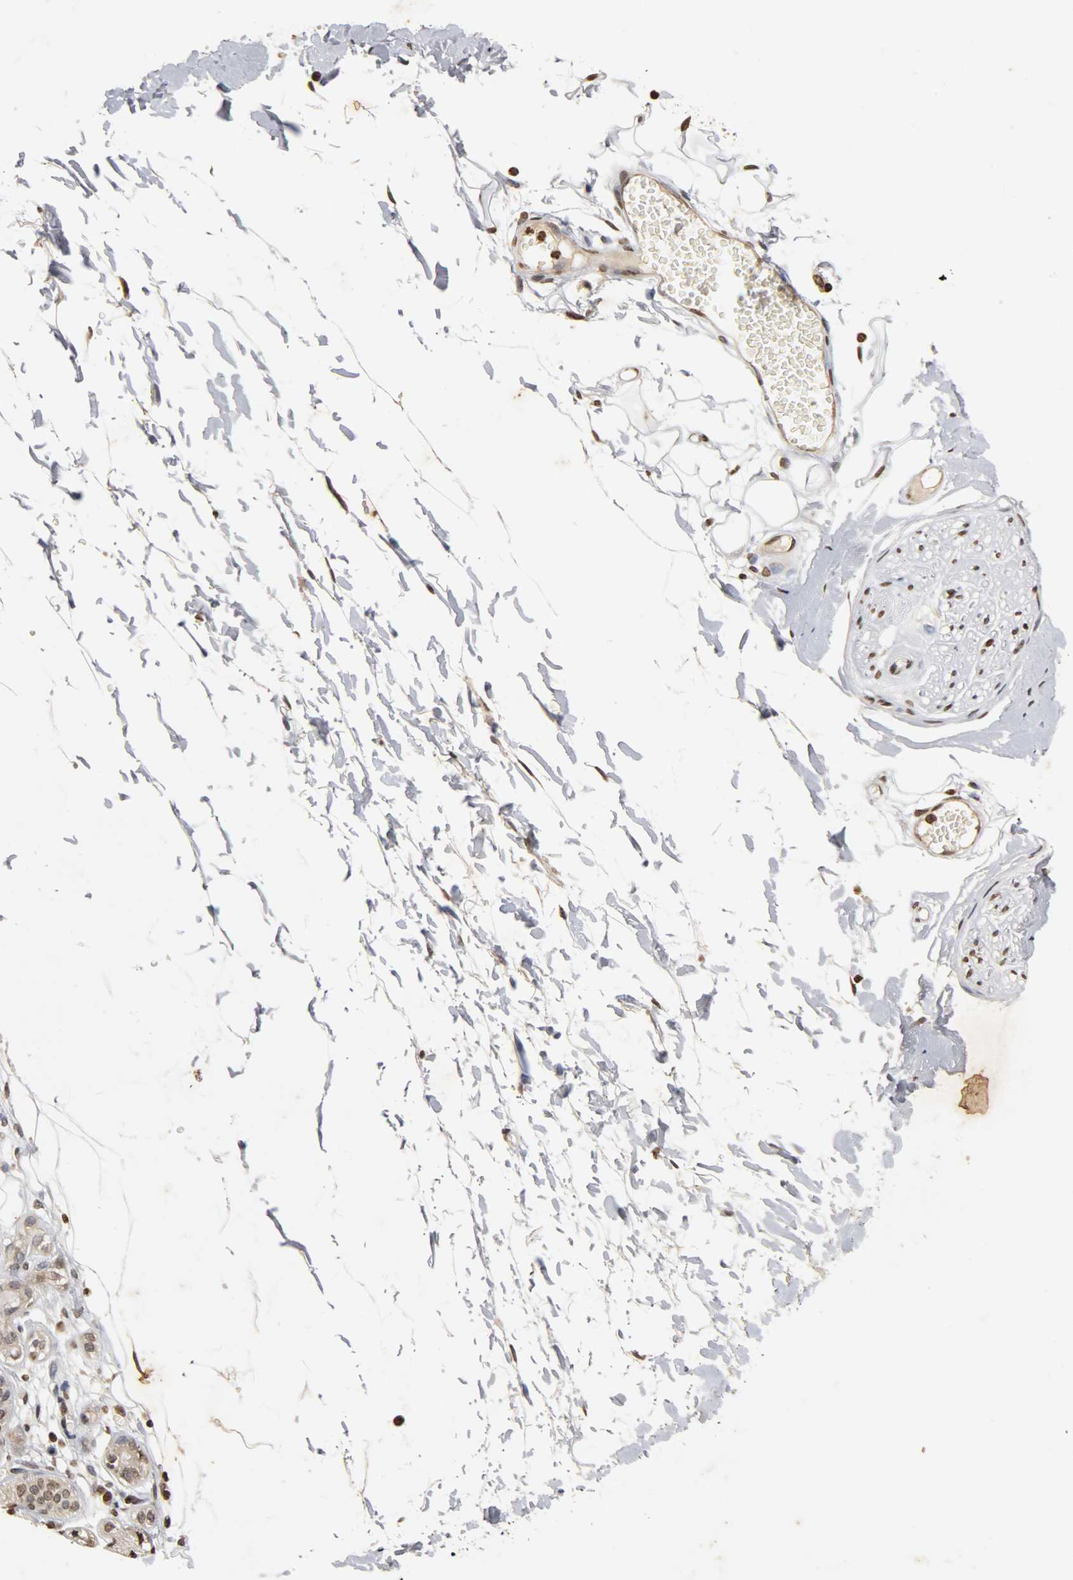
{"staining": {"intensity": "moderate", "quantity": "25%-75%", "location": "nuclear"}, "tissue": "adipose tissue", "cell_type": "Adipocytes", "image_type": "normal", "snomed": [{"axis": "morphology", "description": "Normal tissue, NOS"}, {"axis": "morphology", "description": "Inflammation, NOS"}, {"axis": "topography", "description": "Vascular tissue"}, {"axis": "topography", "description": "Salivary gland"}], "caption": "A photomicrograph of adipose tissue stained for a protein reveals moderate nuclear brown staining in adipocytes. (DAB (3,3'-diaminobenzidine) IHC with brightfield microscopy, high magnification).", "gene": "ERCC2", "patient": {"sex": "female", "age": 75}}